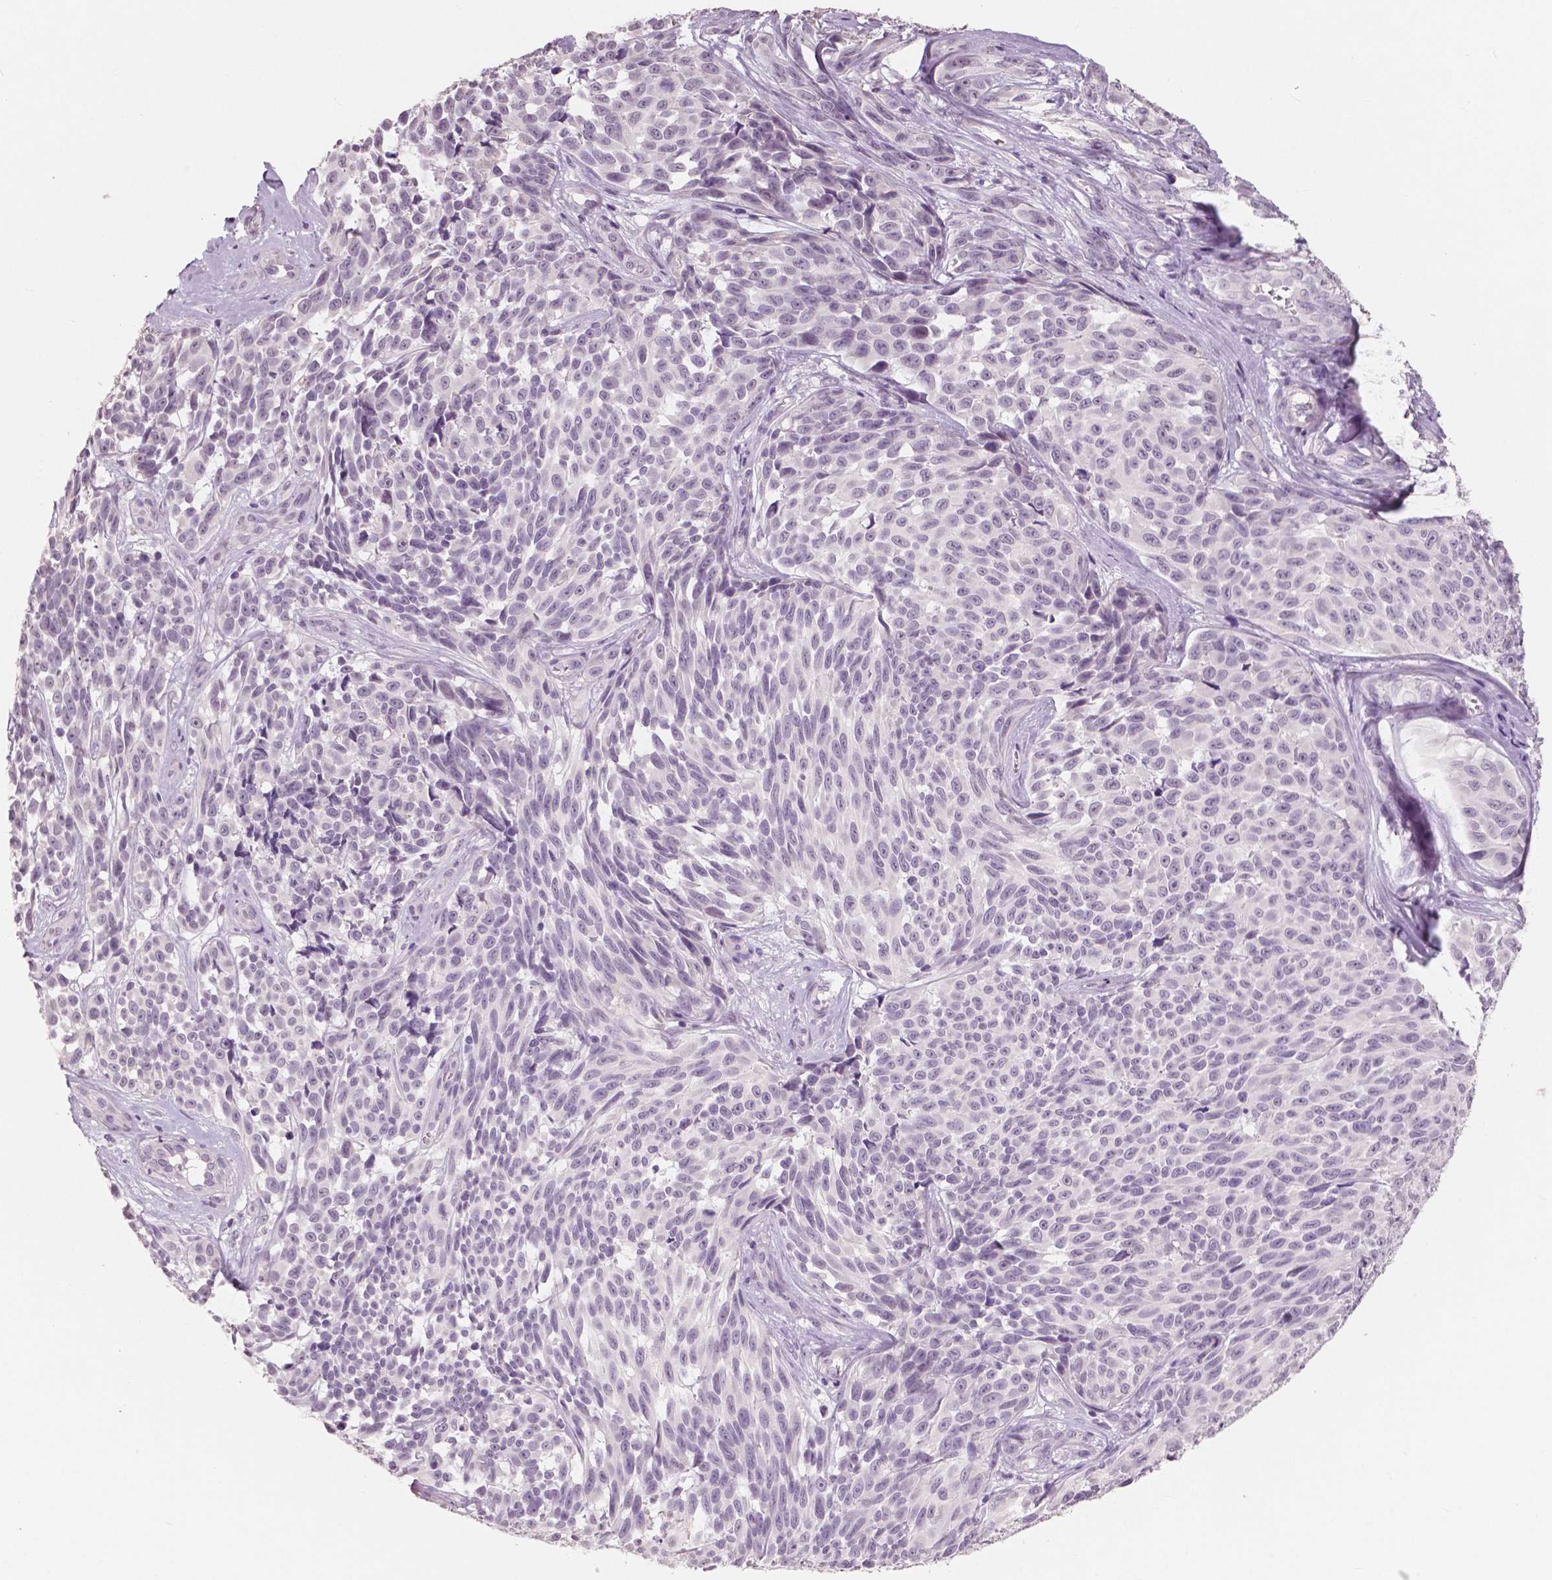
{"staining": {"intensity": "negative", "quantity": "none", "location": "none"}, "tissue": "melanoma", "cell_type": "Tumor cells", "image_type": "cancer", "snomed": [{"axis": "morphology", "description": "Malignant melanoma, NOS"}, {"axis": "topography", "description": "Skin"}], "caption": "Immunohistochemistry (IHC) photomicrograph of neoplastic tissue: human melanoma stained with DAB (3,3'-diaminobenzidine) exhibits no significant protein expression in tumor cells.", "gene": "NECAB1", "patient": {"sex": "female", "age": 88}}